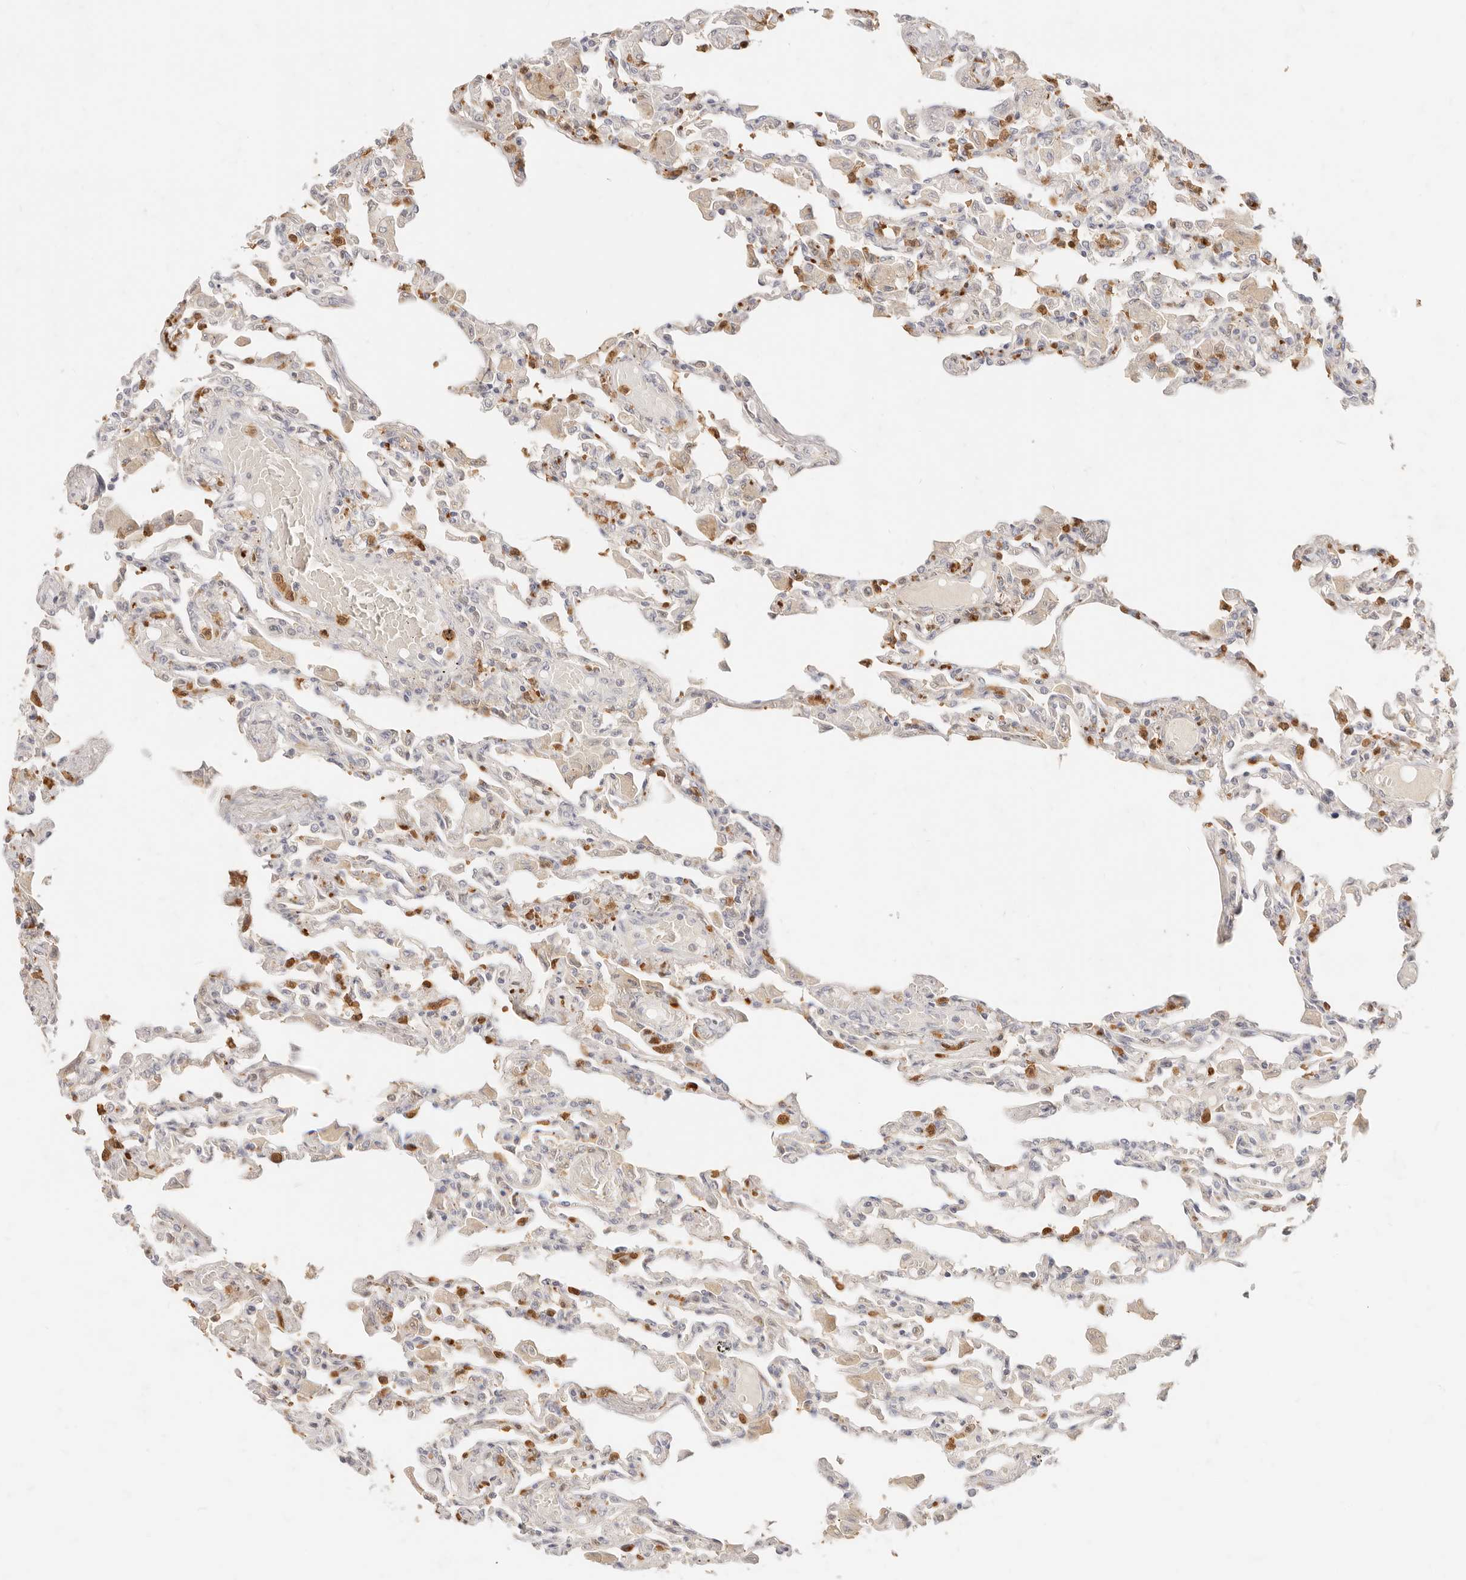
{"staining": {"intensity": "negative", "quantity": "none", "location": "none"}, "tissue": "lung", "cell_type": "Alveolar cells", "image_type": "normal", "snomed": [{"axis": "morphology", "description": "Normal tissue, NOS"}, {"axis": "topography", "description": "Bronchus"}, {"axis": "topography", "description": "Lung"}], "caption": "A micrograph of human lung is negative for staining in alveolar cells.", "gene": "TMTC2", "patient": {"sex": "female", "age": 49}}